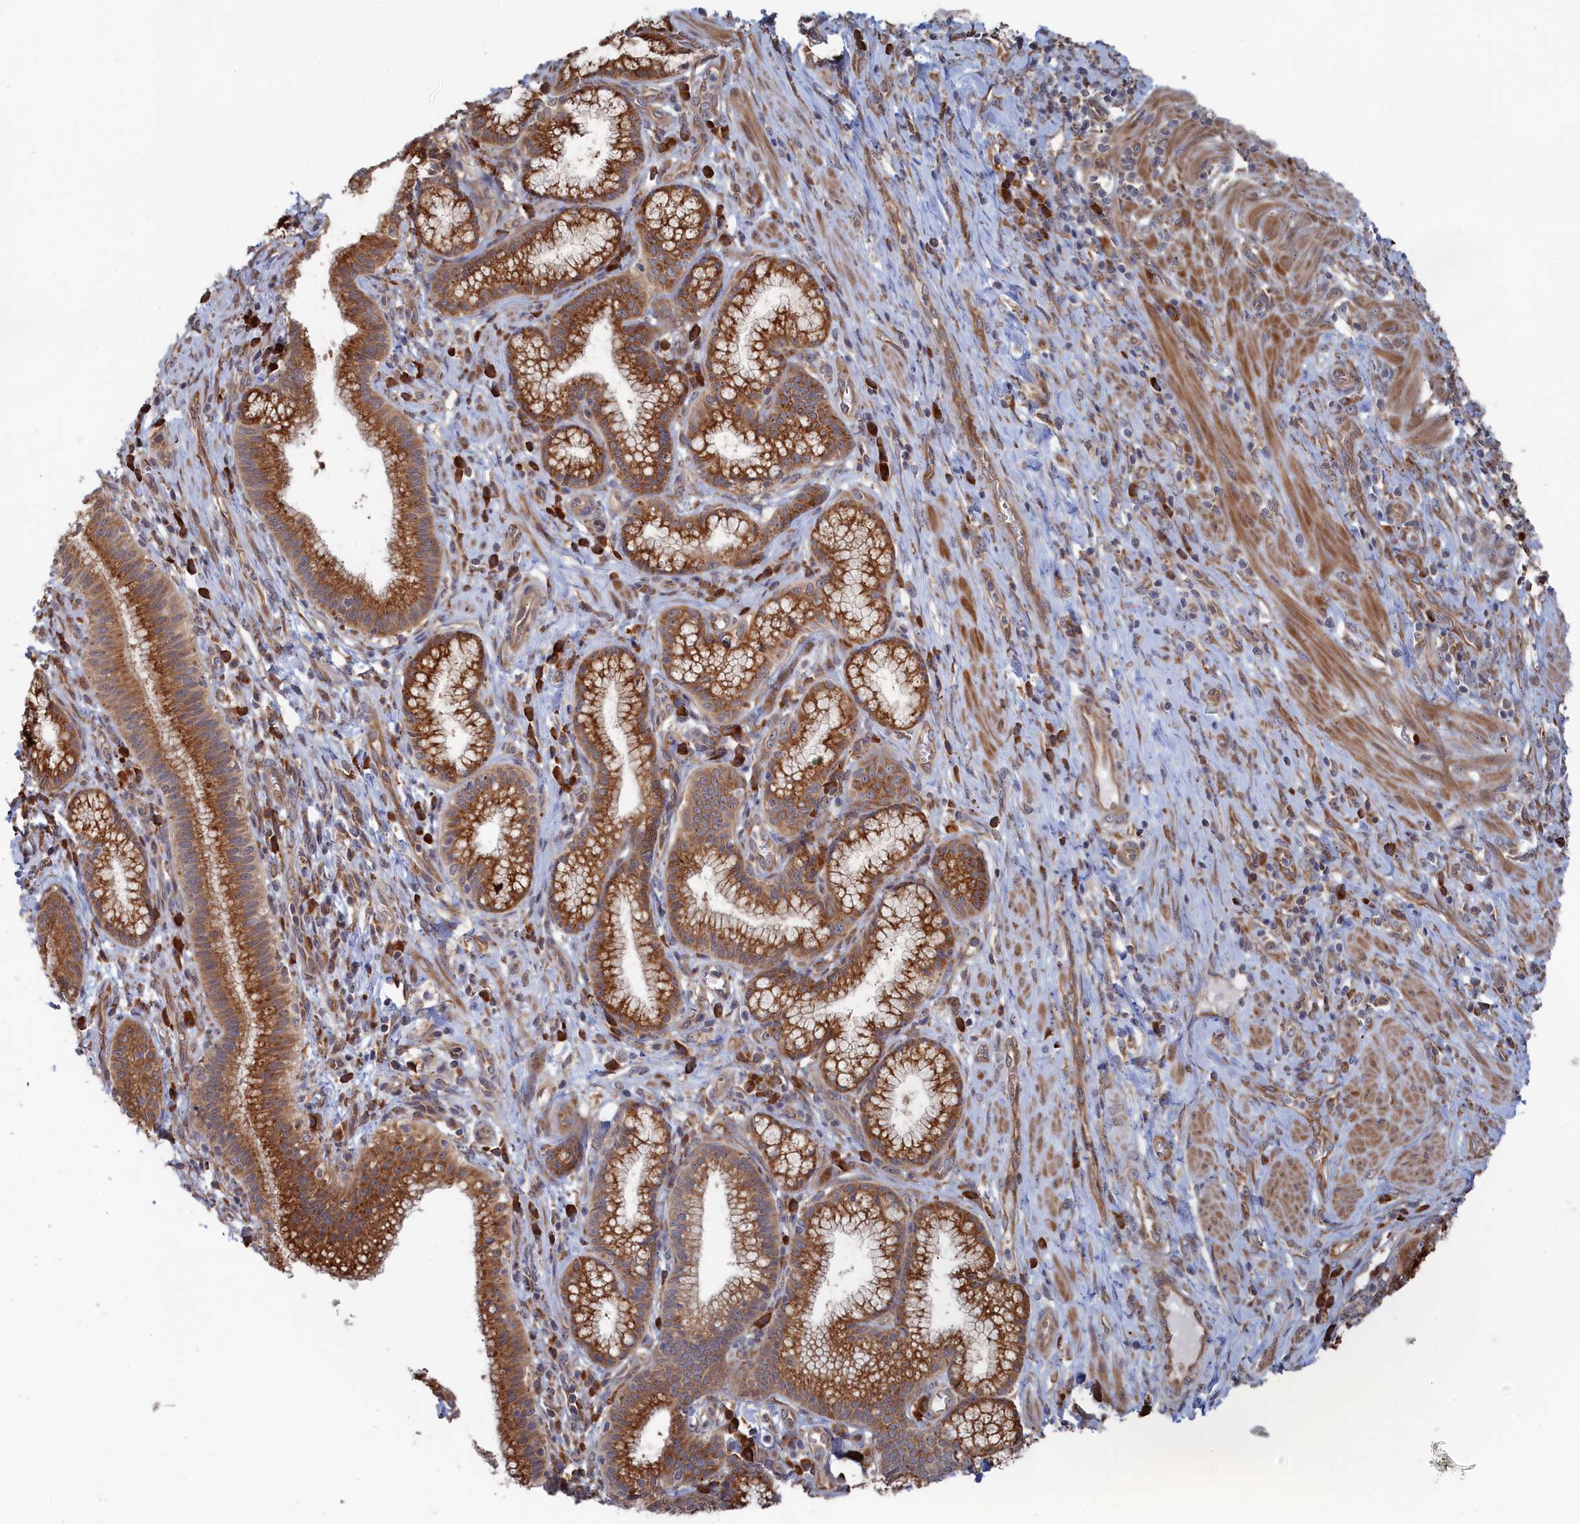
{"staining": {"intensity": "strong", "quantity": ">75%", "location": "cytoplasmic/membranous"}, "tissue": "pancreatic cancer", "cell_type": "Tumor cells", "image_type": "cancer", "snomed": [{"axis": "morphology", "description": "Adenocarcinoma, NOS"}, {"axis": "topography", "description": "Pancreas"}], "caption": "A brown stain highlights strong cytoplasmic/membranous expression of a protein in human pancreatic adenocarcinoma tumor cells.", "gene": "BPIFB6", "patient": {"sex": "male", "age": 72}}